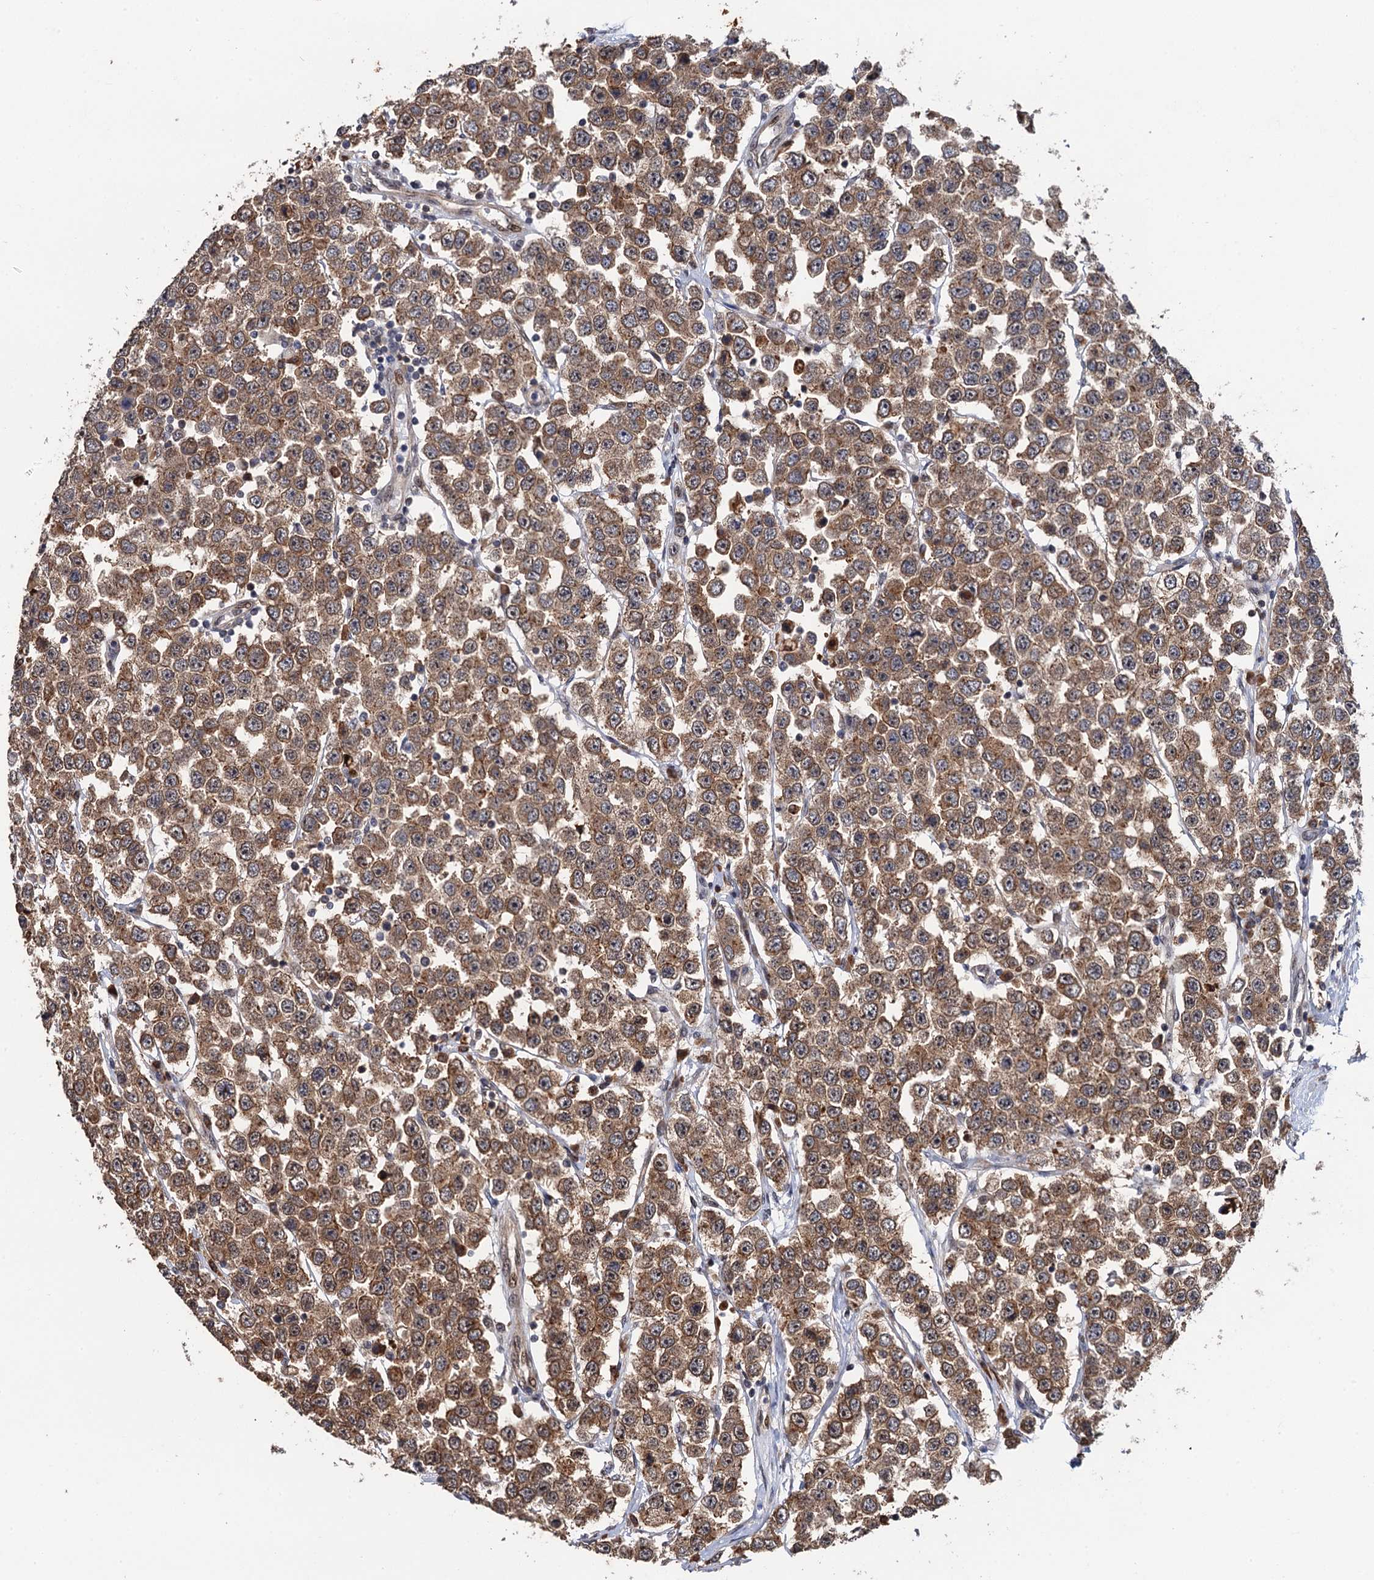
{"staining": {"intensity": "moderate", "quantity": ">75%", "location": "cytoplasmic/membranous"}, "tissue": "testis cancer", "cell_type": "Tumor cells", "image_type": "cancer", "snomed": [{"axis": "morphology", "description": "Seminoma, NOS"}, {"axis": "topography", "description": "Testis"}], "caption": "This image displays IHC staining of human testis cancer (seminoma), with medium moderate cytoplasmic/membranous expression in about >75% of tumor cells.", "gene": "CDC23", "patient": {"sex": "male", "age": 28}}